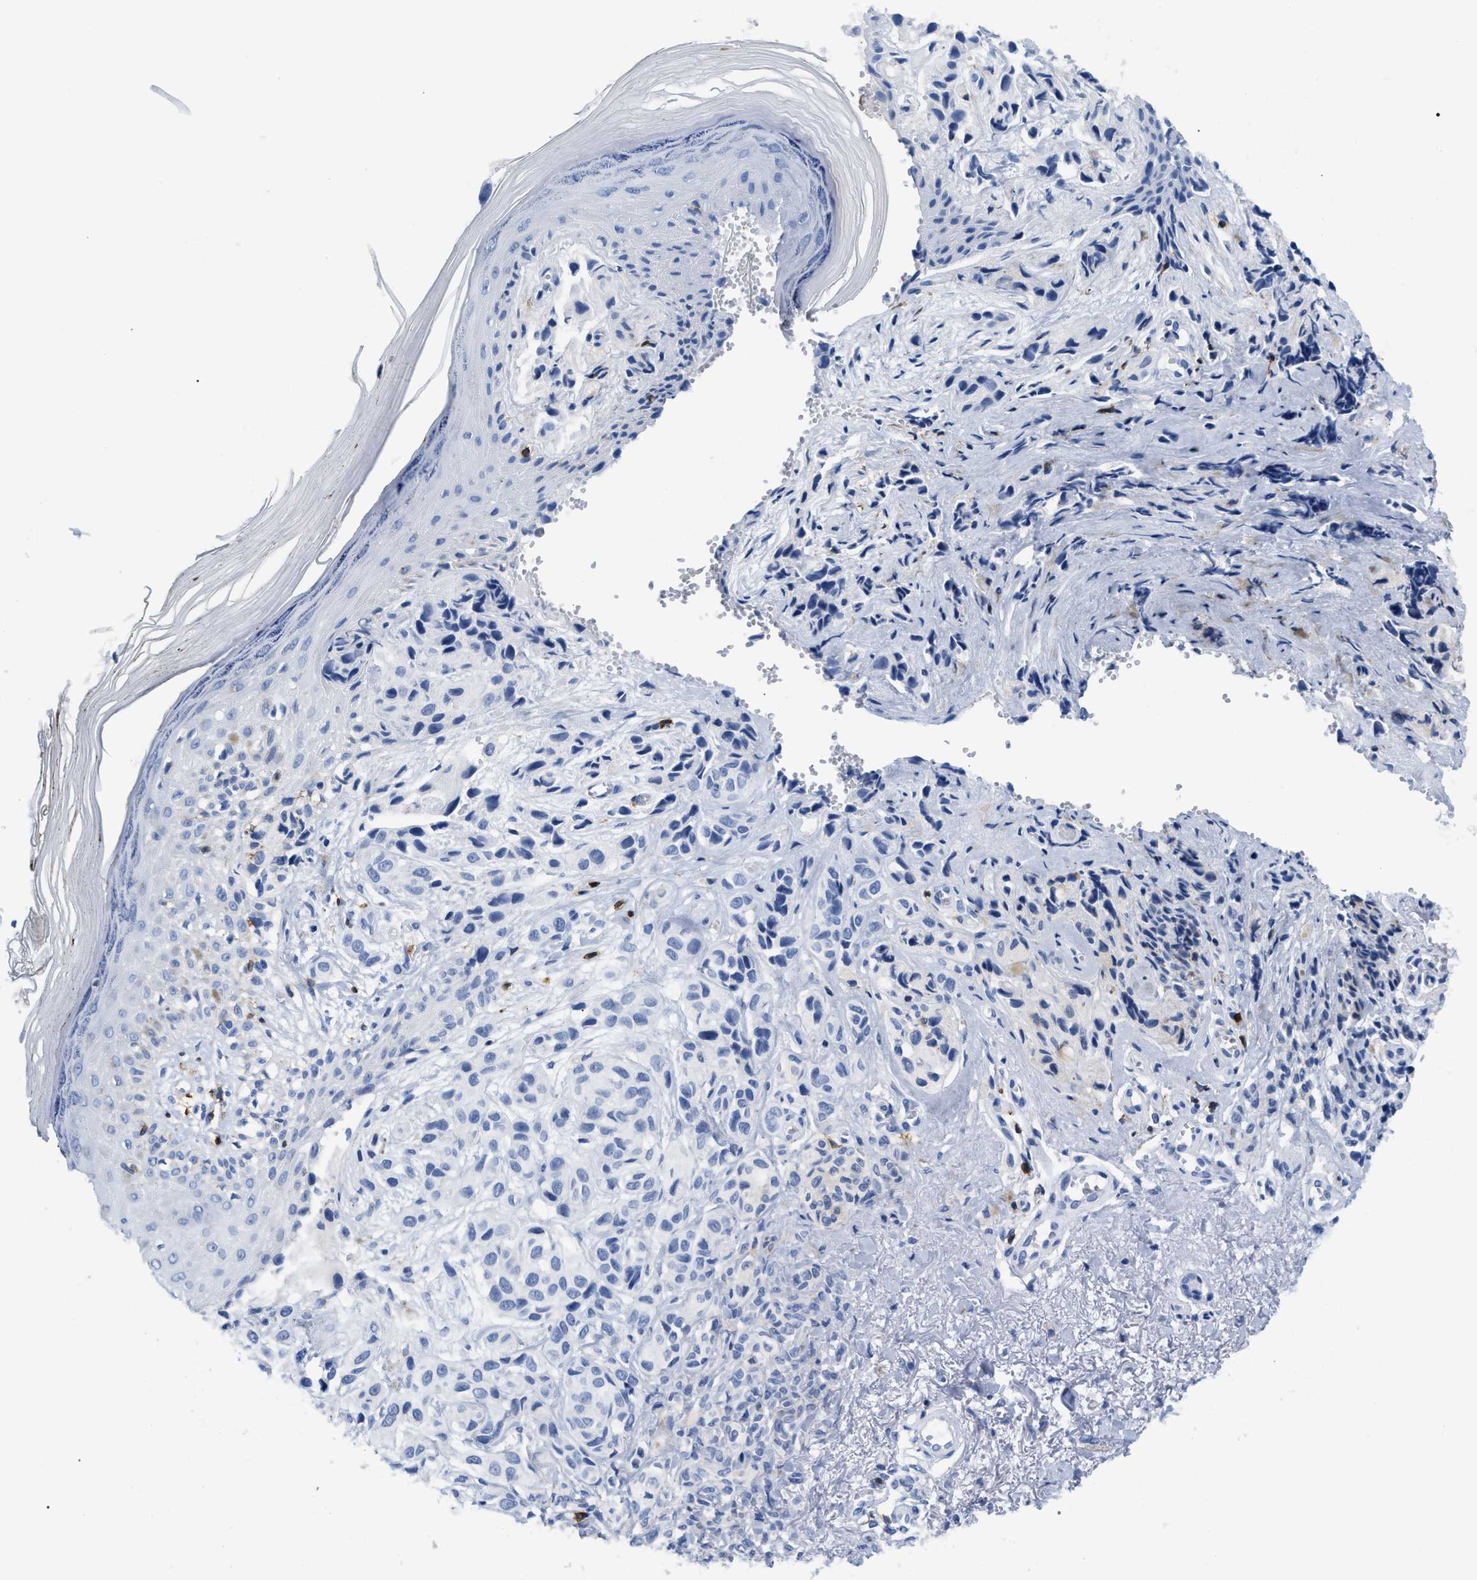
{"staining": {"intensity": "negative", "quantity": "none", "location": "none"}, "tissue": "melanoma", "cell_type": "Tumor cells", "image_type": "cancer", "snomed": [{"axis": "morphology", "description": "Malignant melanoma, NOS"}, {"axis": "topography", "description": "Skin"}], "caption": "Human melanoma stained for a protein using IHC exhibits no positivity in tumor cells.", "gene": "CD5", "patient": {"sex": "female", "age": 58}}